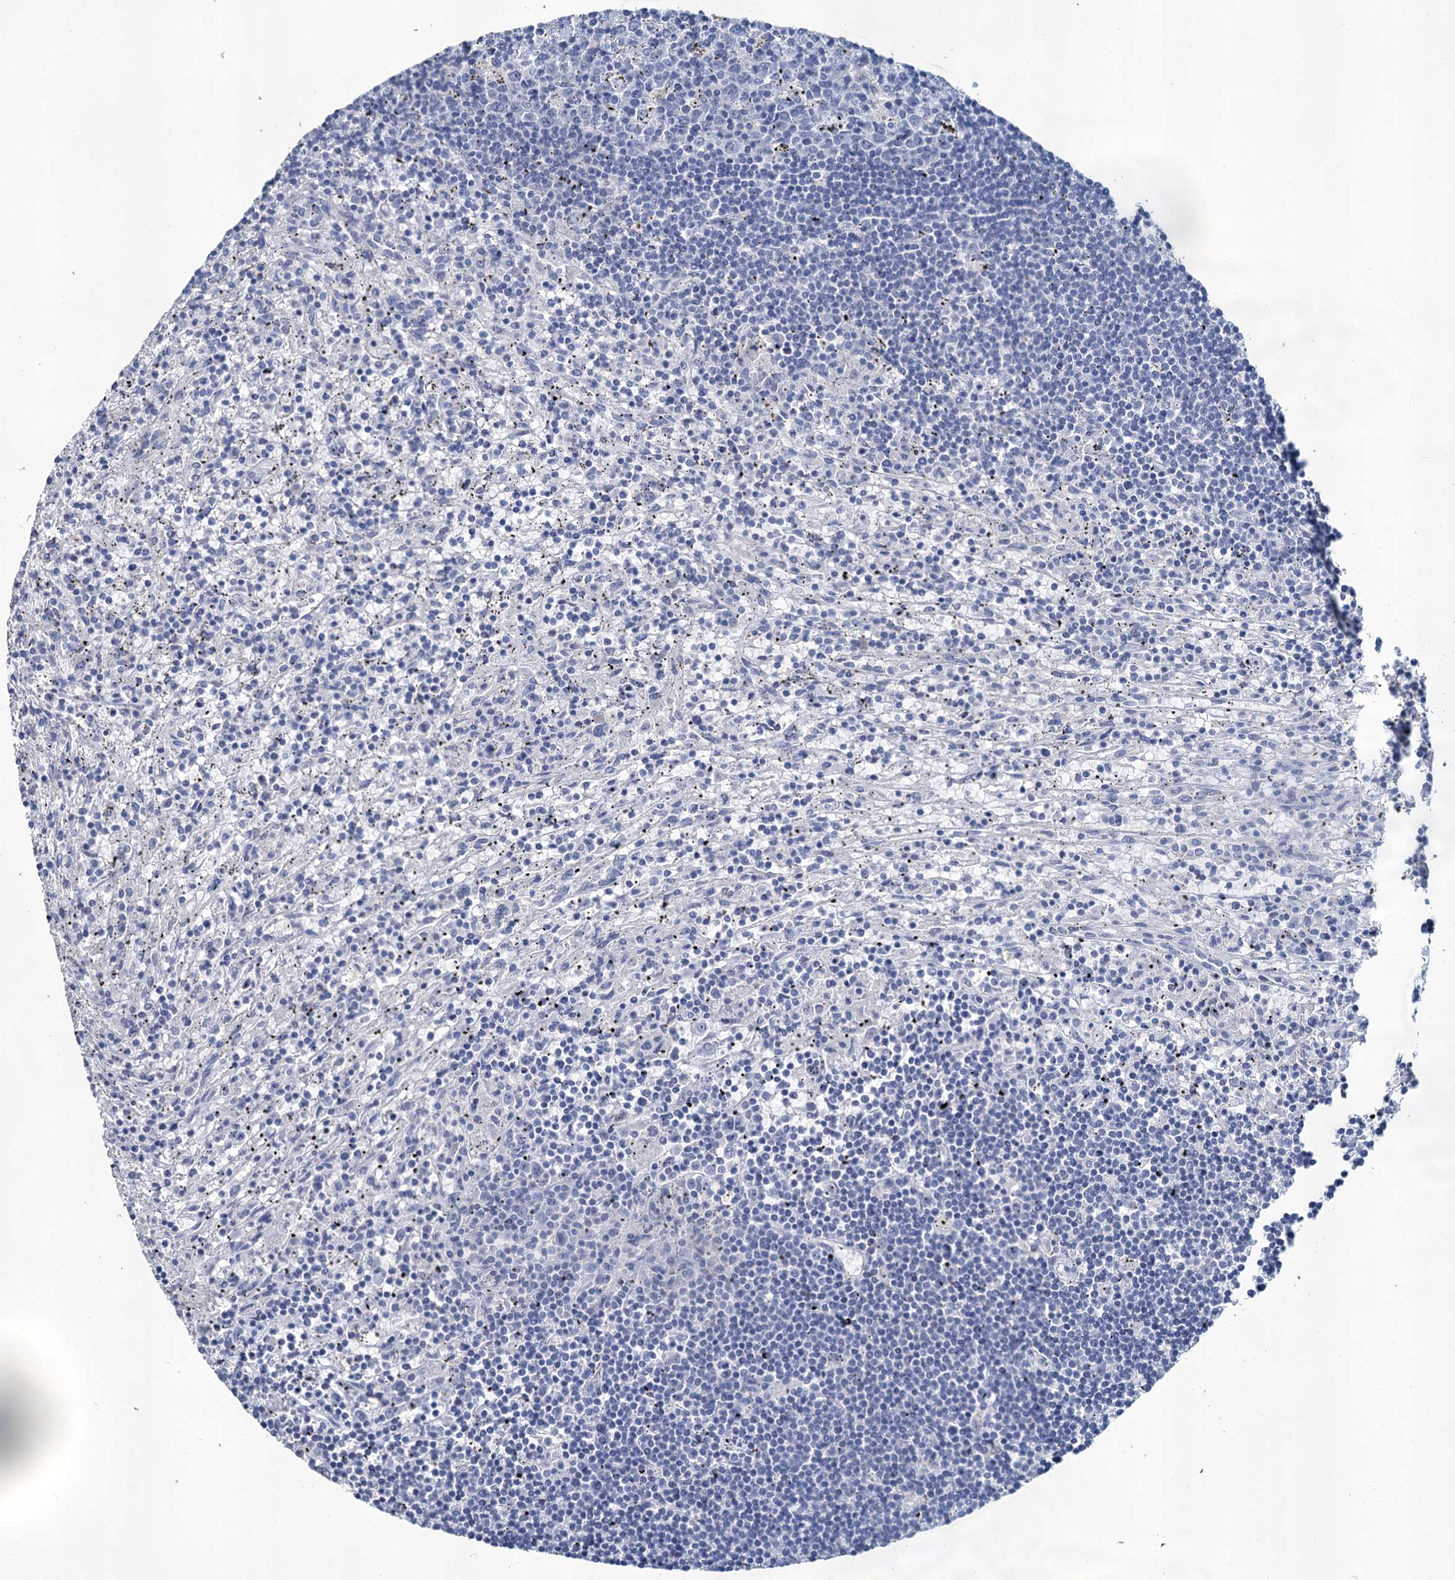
{"staining": {"intensity": "negative", "quantity": "none", "location": "none"}, "tissue": "lymphoma", "cell_type": "Tumor cells", "image_type": "cancer", "snomed": [{"axis": "morphology", "description": "Malignant lymphoma, non-Hodgkin's type, Low grade"}, {"axis": "topography", "description": "Spleen"}], "caption": "This is an IHC micrograph of low-grade malignant lymphoma, non-Hodgkin's type. There is no staining in tumor cells.", "gene": "SNCB", "patient": {"sex": "male", "age": 76}}